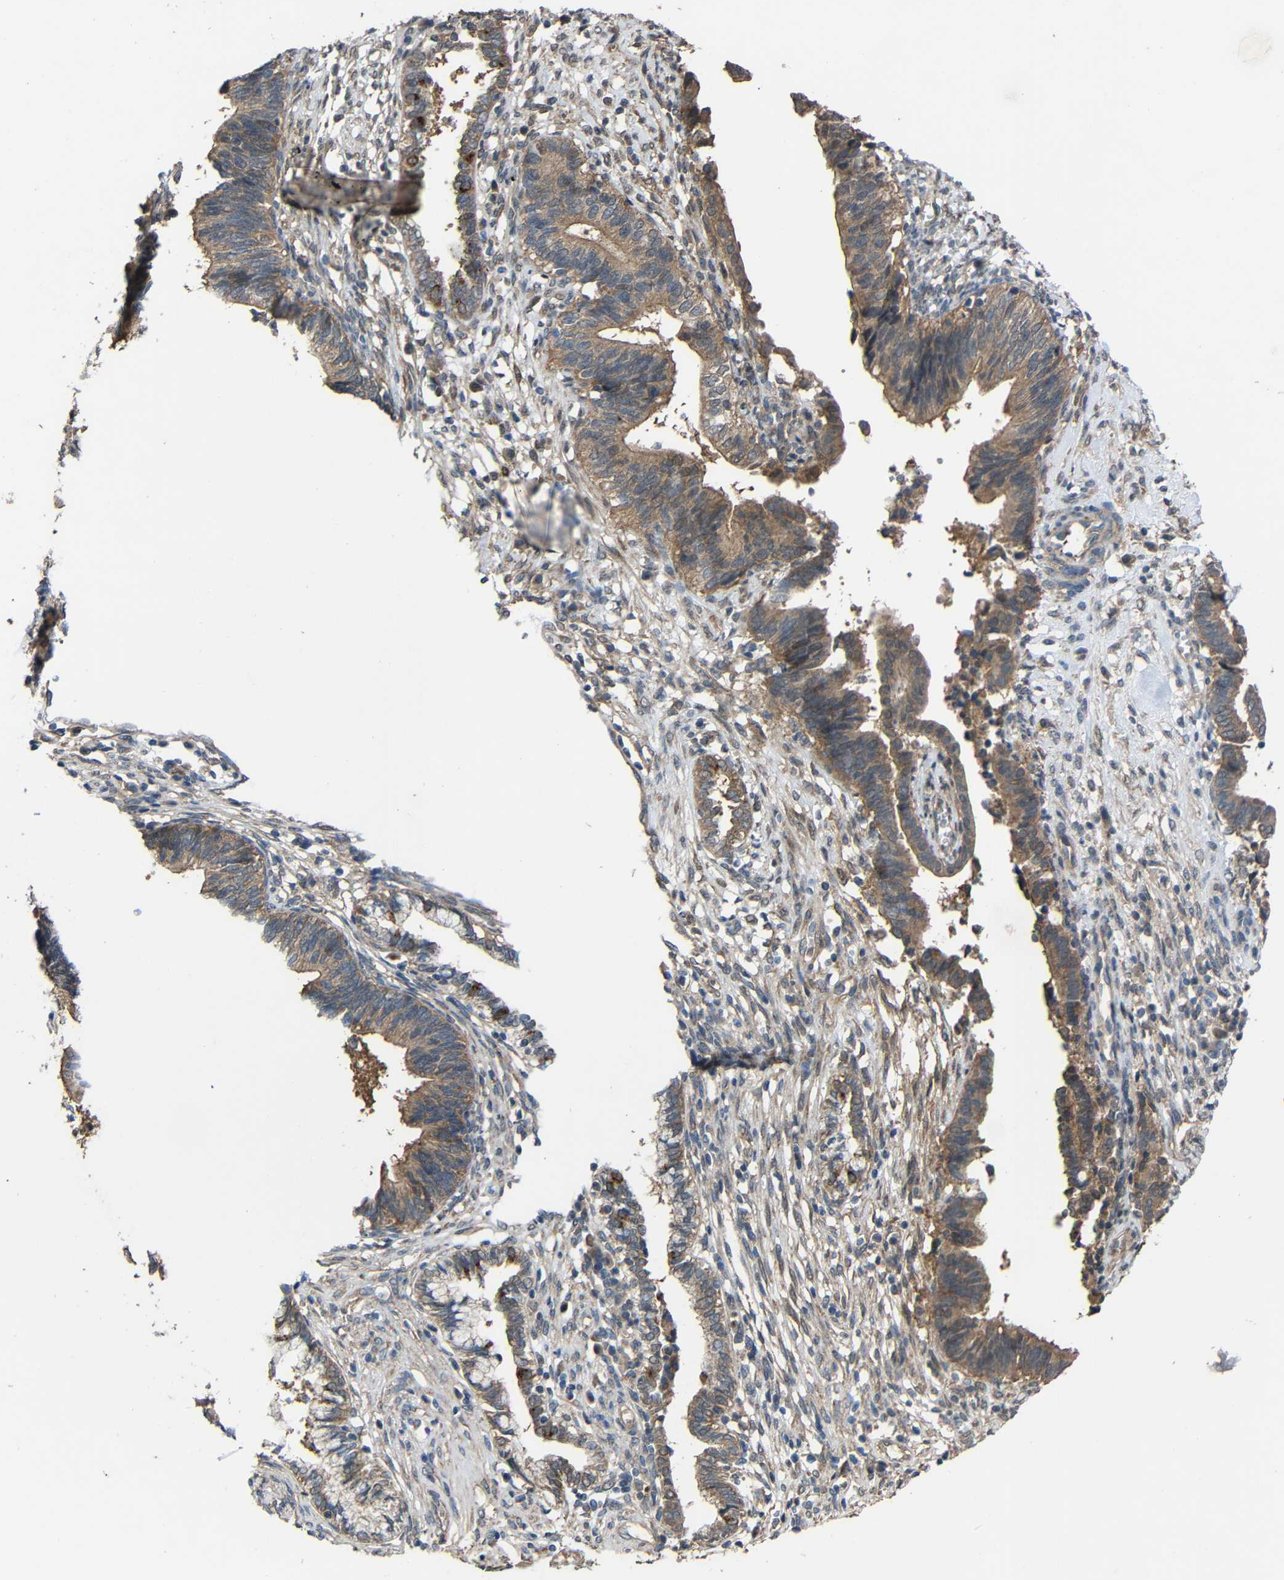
{"staining": {"intensity": "moderate", "quantity": ">75%", "location": "cytoplasmic/membranous"}, "tissue": "cervical cancer", "cell_type": "Tumor cells", "image_type": "cancer", "snomed": [{"axis": "morphology", "description": "Adenocarcinoma, NOS"}, {"axis": "topography", "description": "Cervix"}], "caption": "Immunohistochemical staining of cervical adenocarcinoma shows moderate cytoplasmic/membranous protein positivity in approximately >75% of tumor cells. The protein of interest is shown in brown color, while the nuclei are stained blue.", "gene": "CHST9", "patient": {"sex": "female", "age": 44}}